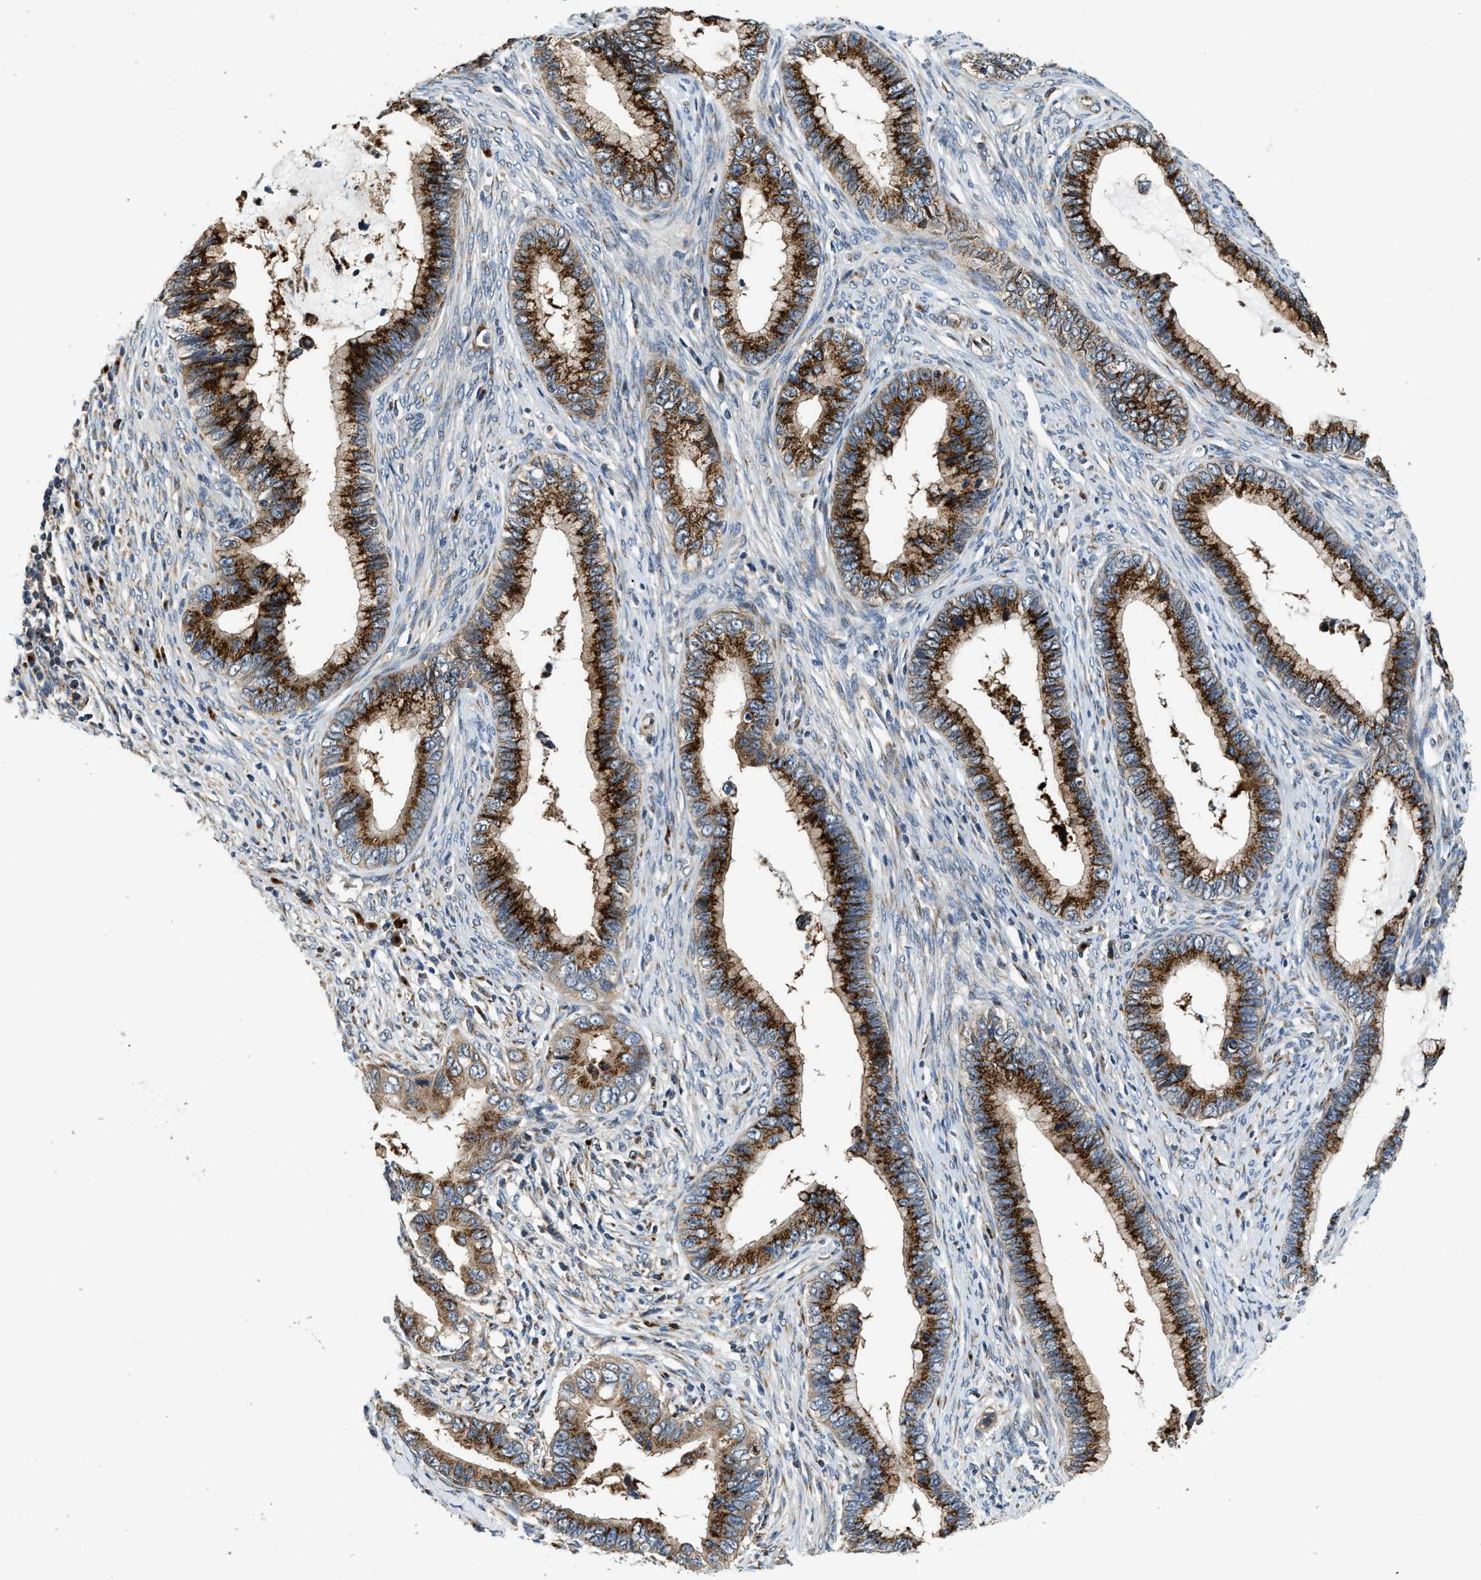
{"staining": {"intensity": "strong", "quantity": ">75%", "location": "cytoplasmic/membranous"}, "tissue": "cervical cancer", "cell_type": "Tumor cells", "image_type": "cancer", "snomed": [{"axis": "morphology", "description": "Adenocarcinoma, NOS"}, {"axis": "topography", "description": "Cervix"}], "caption": "Cervical cancer stained with DAB (3,3'-diaminobenzidine) IHC demonstrates high levels of strong cytoplasmic/membranous expression in approximately >75% of tumor cells.", "gene": "FUT8", "patient": {"sex": "female", "age": 44}}